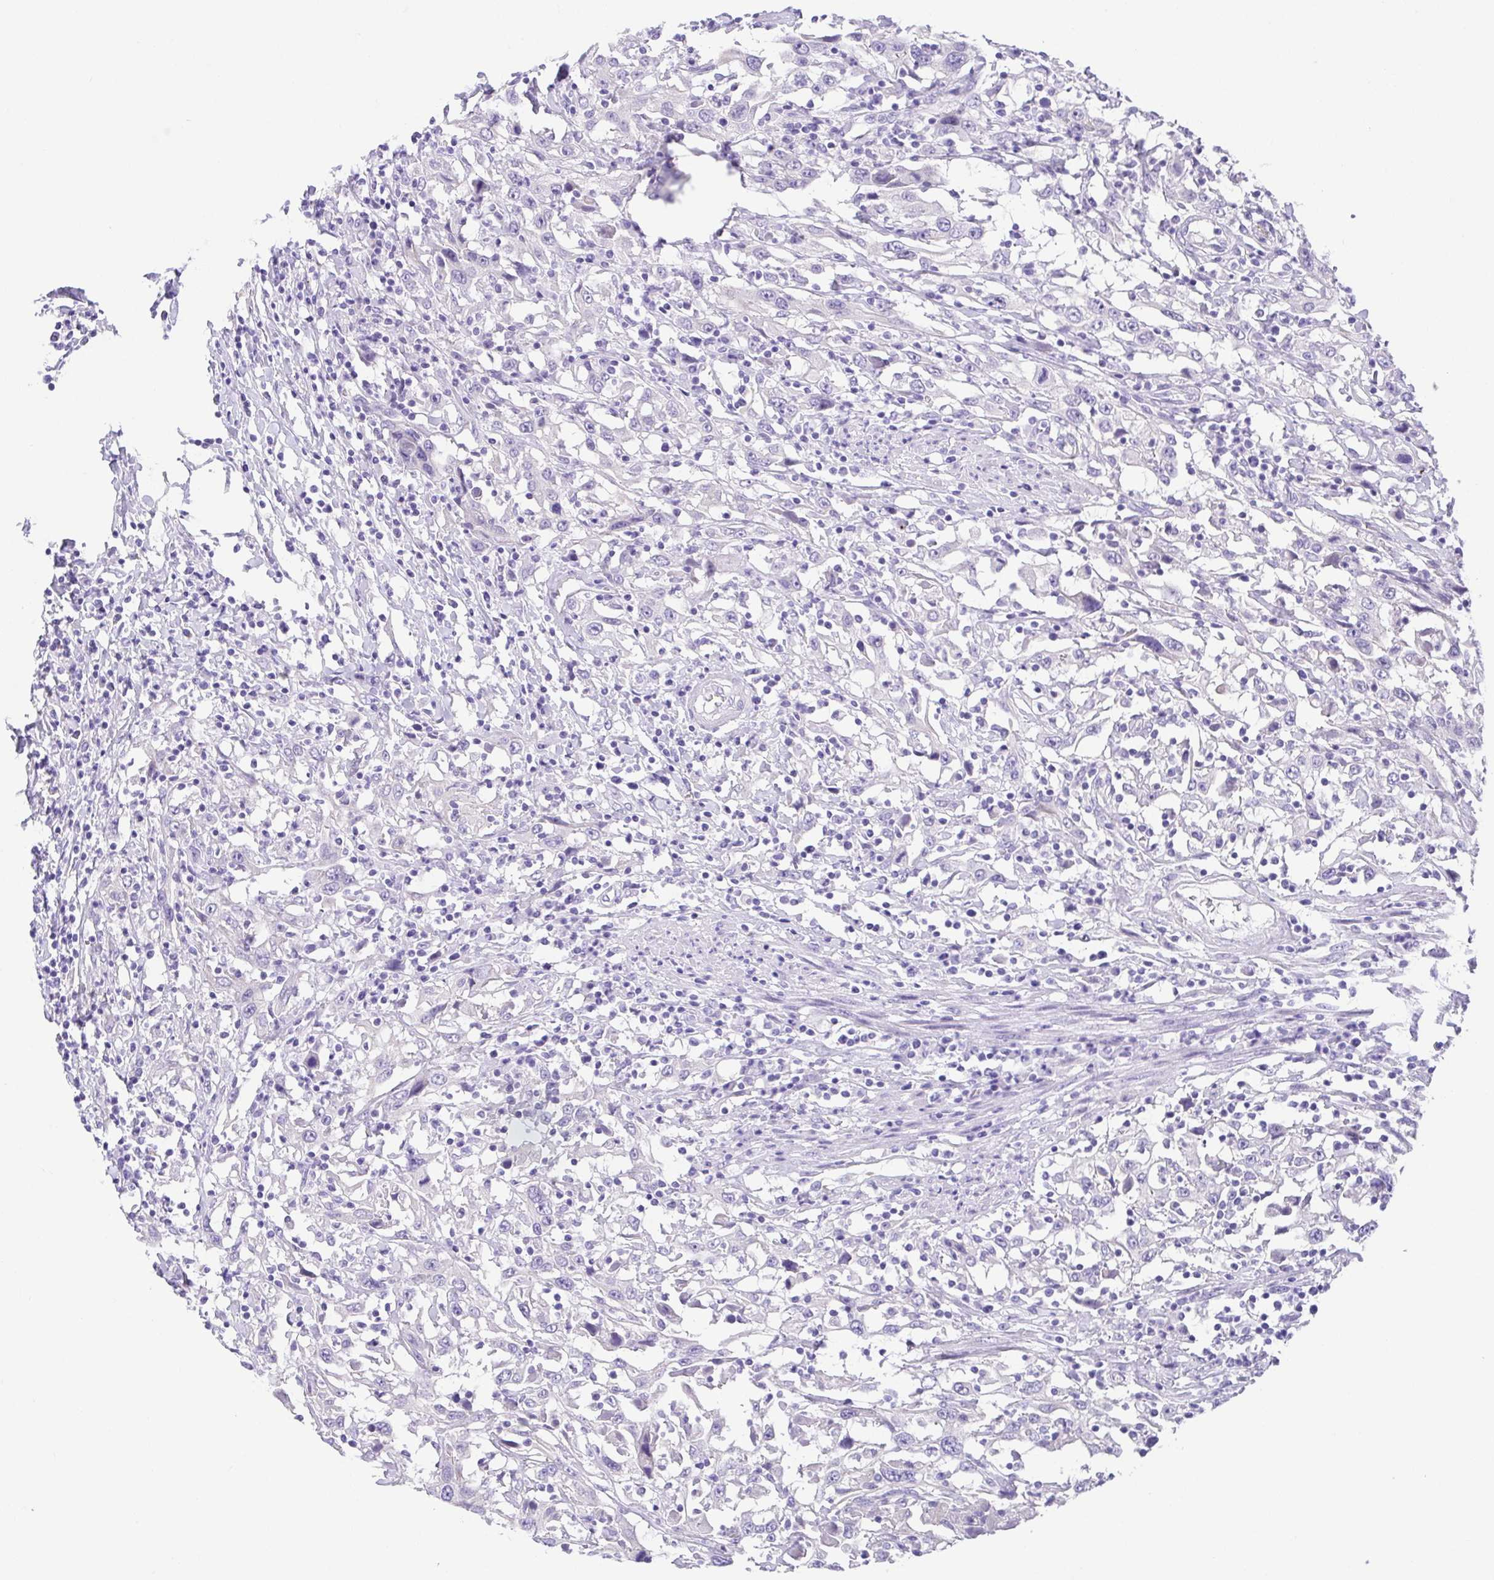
{"staining": {"intensity": "negative", "quantity": "none", "location": "none"}, "tissue": "urothelial cancer", "cell_type": "Tumor cells", "image_type": "cancer", "snomed": [{"axis": "morphology", "description": "Urothelial carcinoma, High grade"}, {"axis": "topography", "description": "Urinary bladder"}], "caption": "An immunohistochemistry micrograph of urothelial cancer is shown. There is no staining in tumor cells of urothelial cancer.", "gene": "SPATA4", "patient": {"sex": "male", "age": 61}}